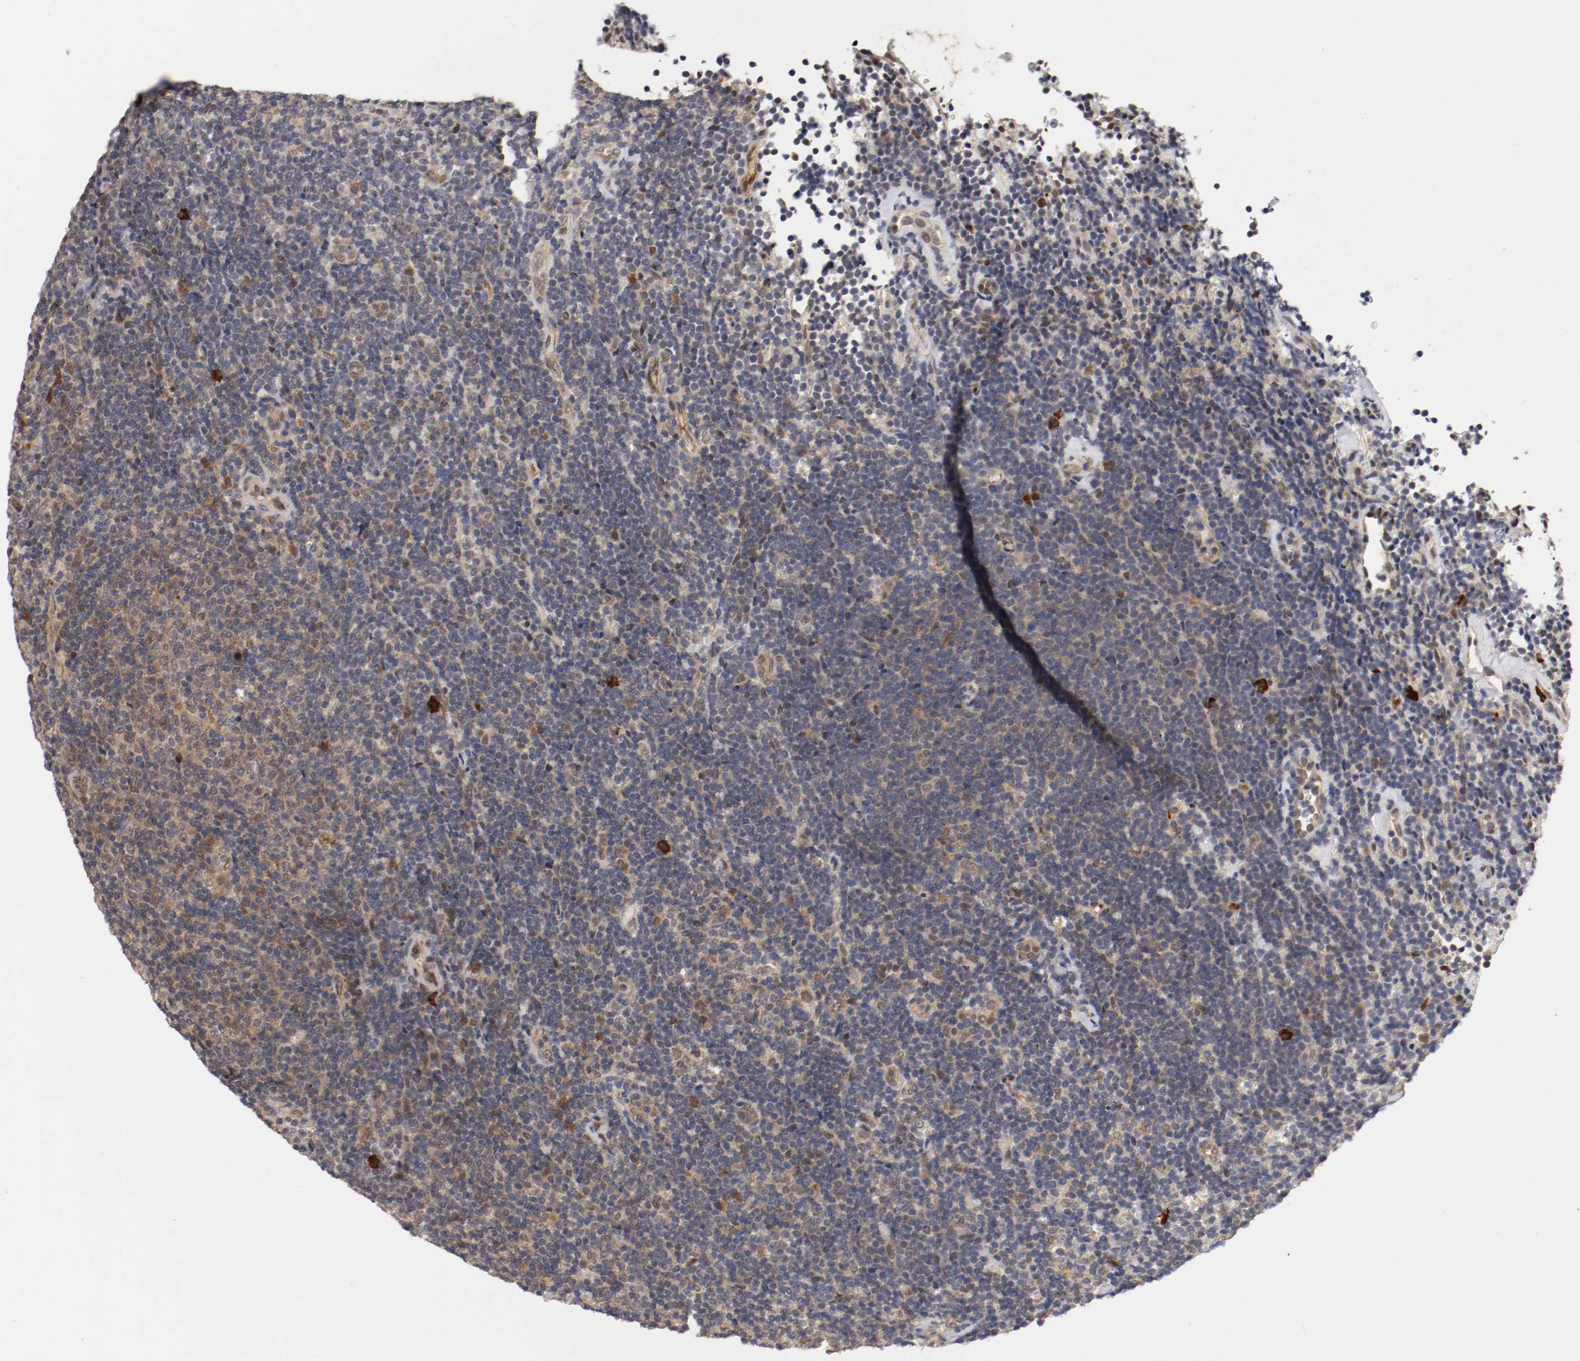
{"staining": {"intensity": "moderate", "quantity": "<25%", "location": "cytoplasmic/membranous"}, "tissue": "lymphoma", "cell_type": "Tumor cells", "image_type": "cancer", "snomed": [{"axis": "morphology", "description": "Malignant lymphoma, non-Hodgkin's type, Low grade"}, {"axis": "topography", "description": "Lymph node"}], "caption": "The micrograph displays immunohistochemical staining of lymphoma. There is moderate cytoplasmic/membranous expression is appreciated in approximately <25% of tumor cells.", "gene": "DNMT3B", "patient": {"sex": "male", "age": 70}}